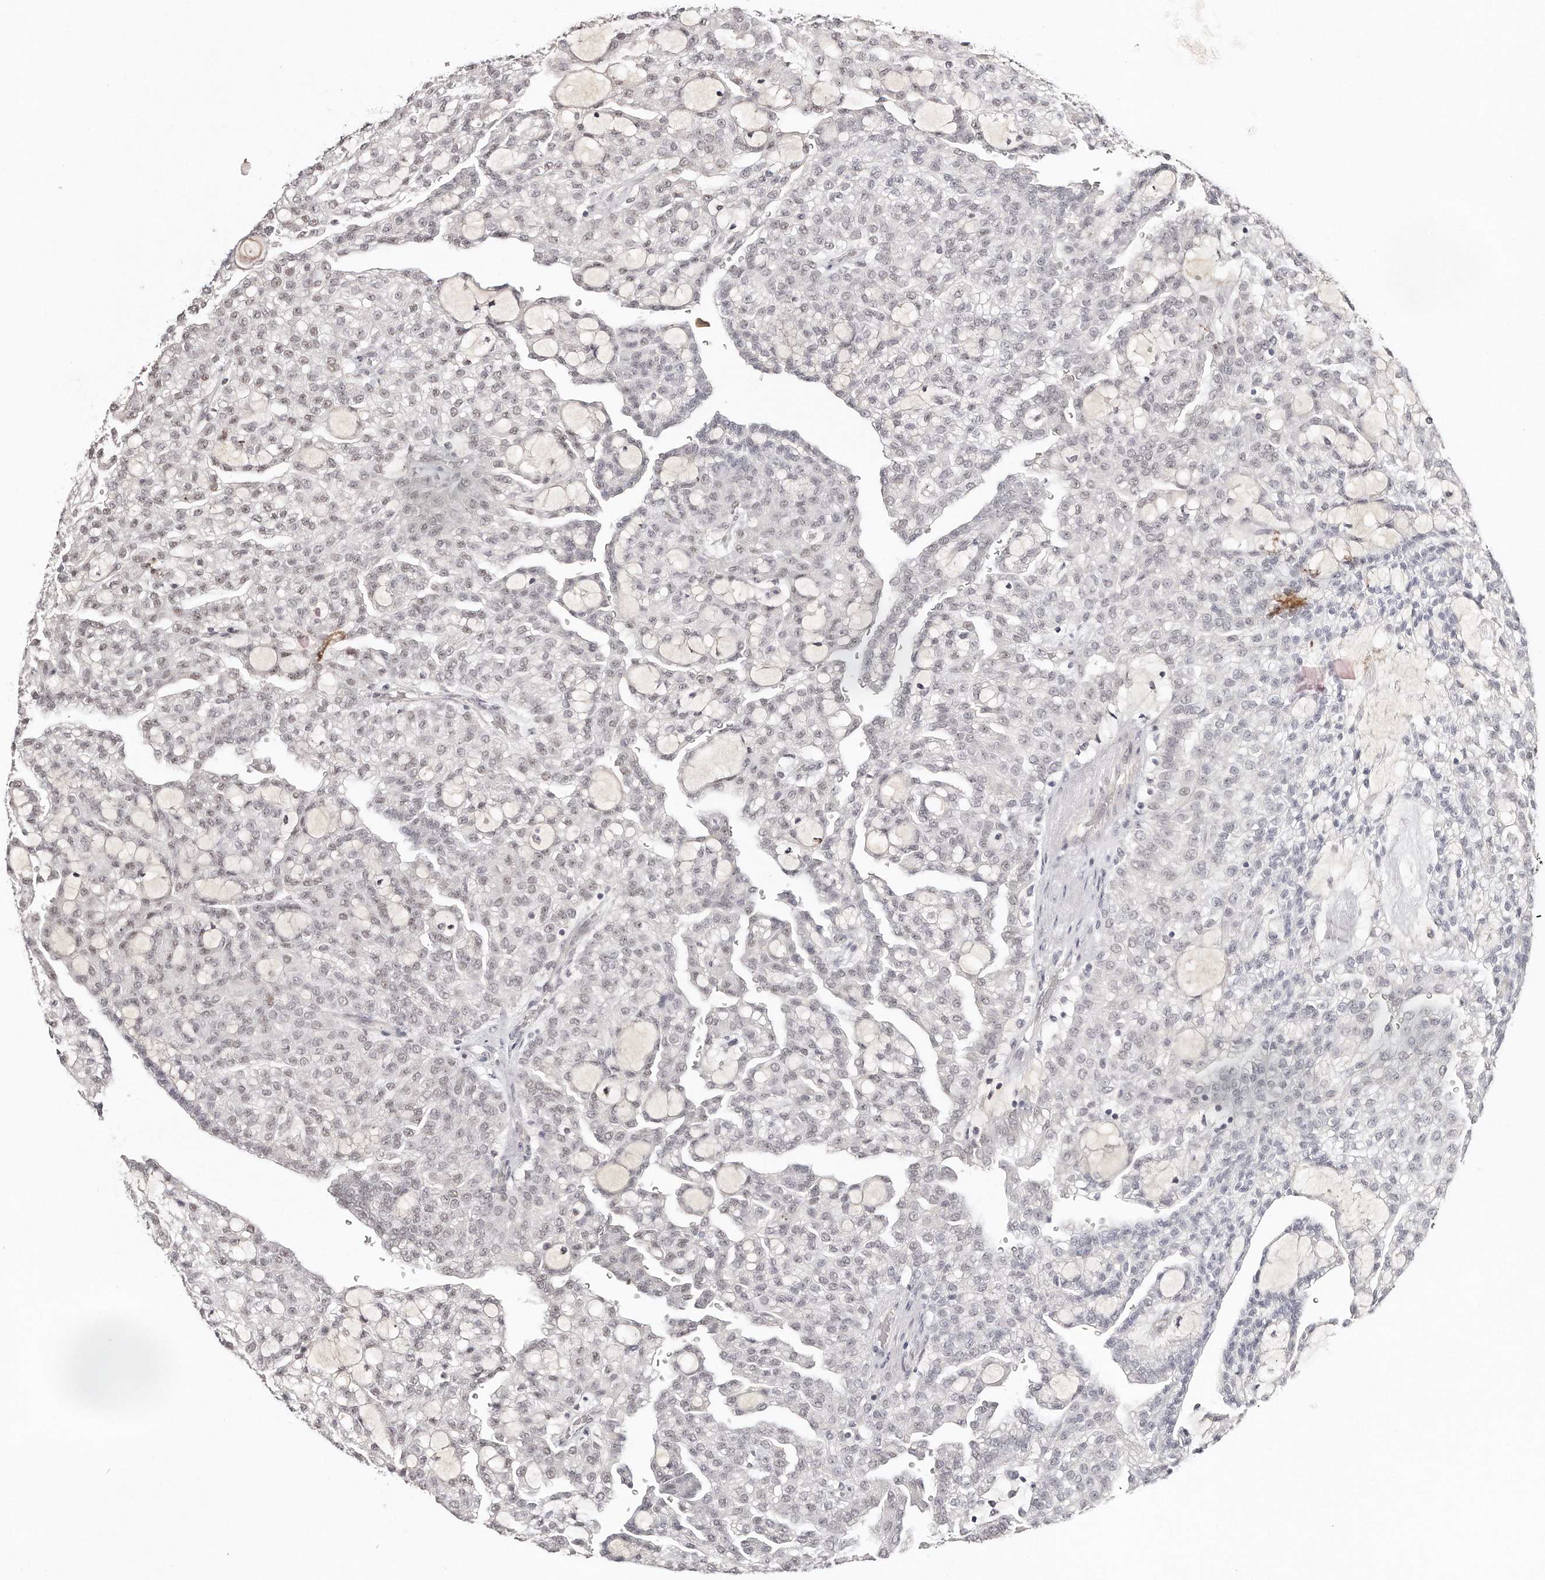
{"staining": {"intensity": "weak", "quantity": "25%-75%", "location": "nuclear"}, "tissue": "renal cancer", "cell_type": "Tumor cells", "image_type": "cancer", "snomed": [{"axis": "morphology", "description": "Adenocarcinoma, NOS"}, {"axis": "topography", "description": "Kidney"}], "caption": "About 25%-75% of tumor cells in renal cancer (adenocarcinoma) demonstrate weak nuclear protein expression as visualized by brown immunohistochemical staining.", "gene": "SOX4", "patient": {"sex": "male", "age": 63}}